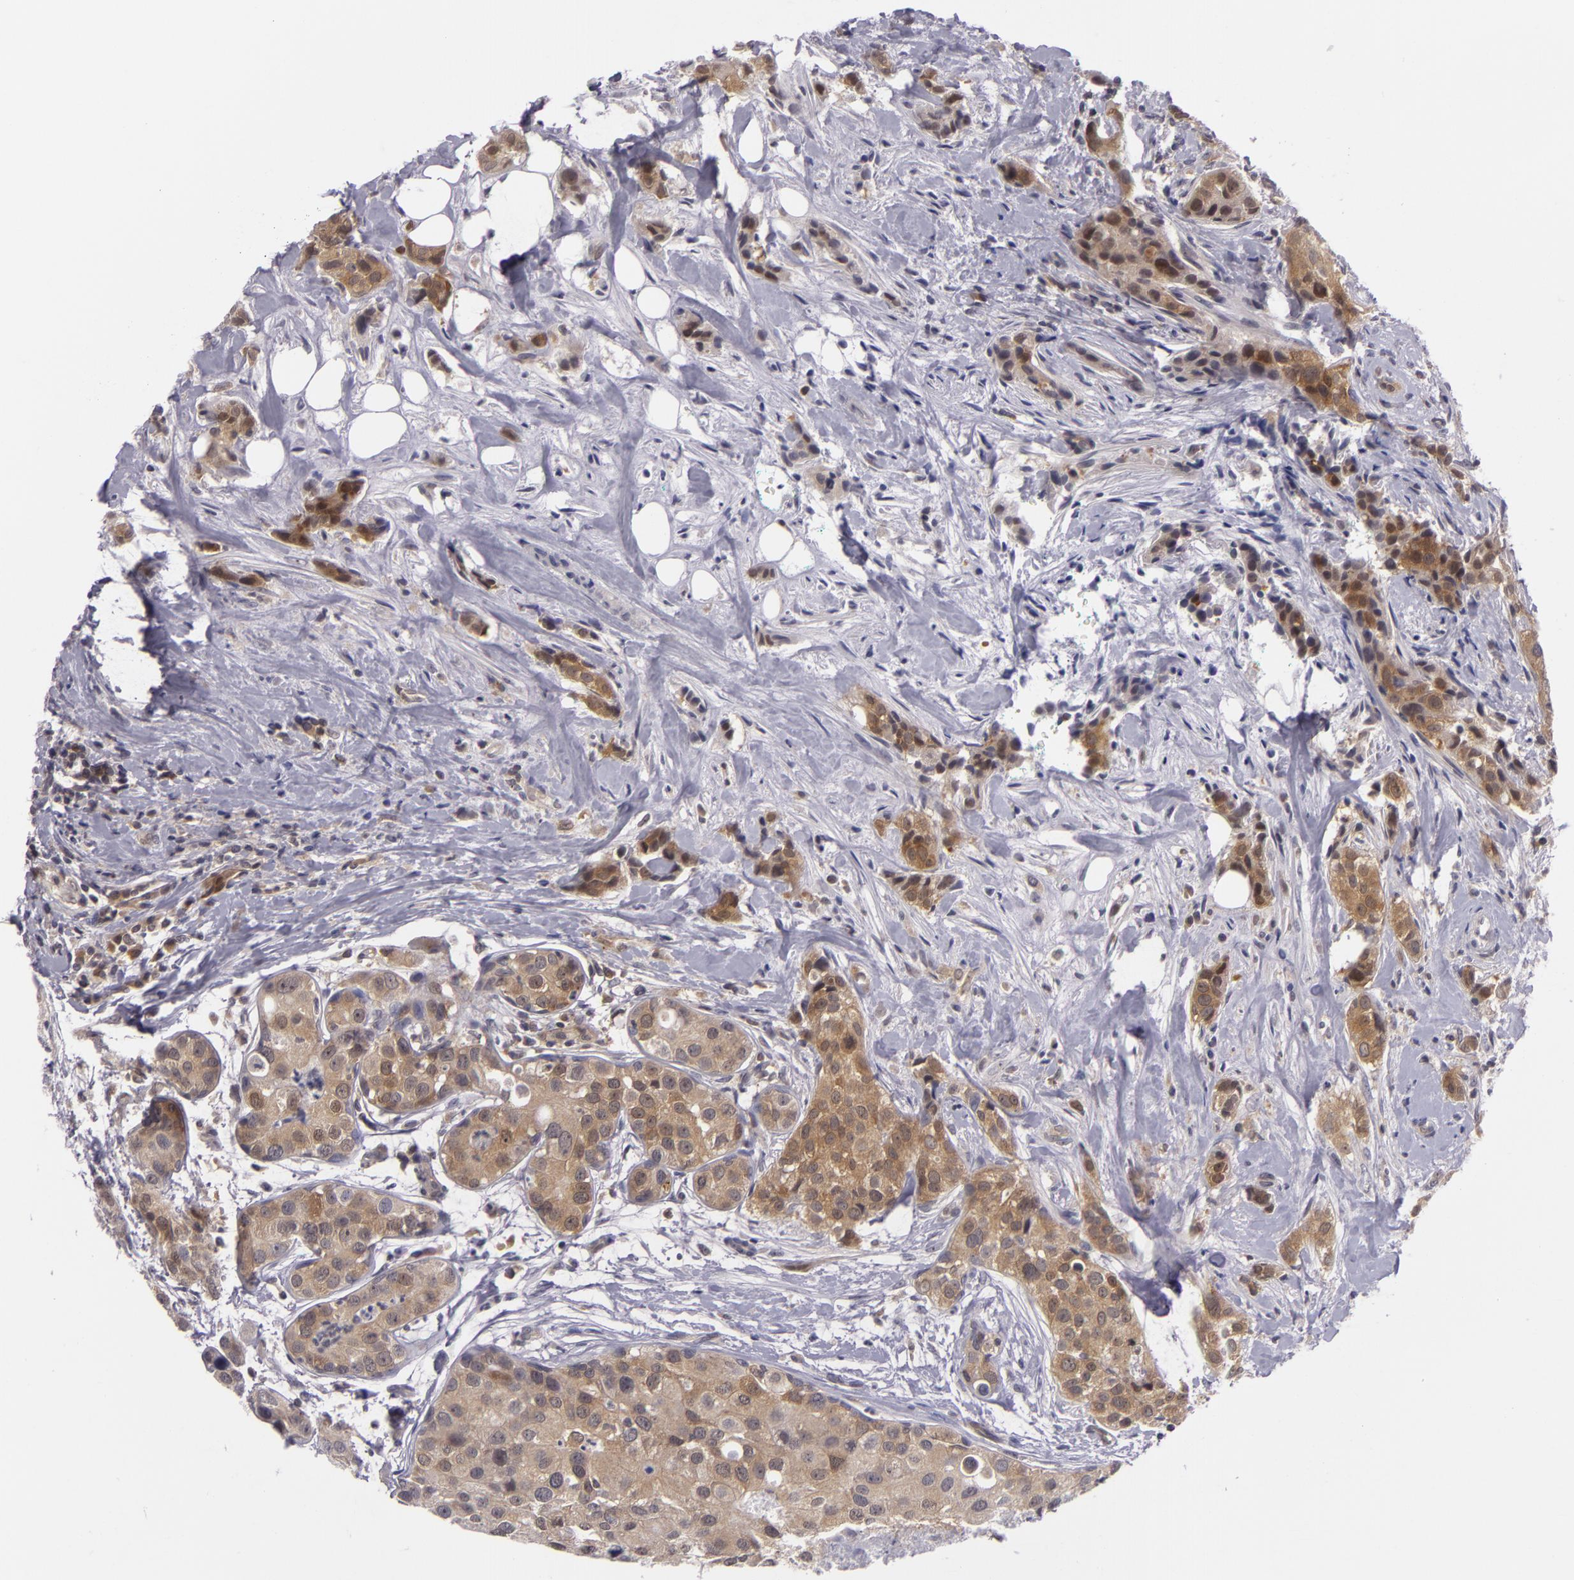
{"staining": {"intensity": "moderate", "quantity": ">75%", "location": "cytoplasmic/membranous"}, "tissue": "breast cancer", "cell_type": "Tumor cells", "image_type": "cancer", "snomed": [{"axis": "morphology", "description": "Duct carcinoma"}, {"axis": "topography", "description": "Breast"}], "caption": "Protein expression analysis of human breast cancer (infiltrating ductal carcinoma) reveals moderate cytoplasmic/membranous positivity in approximately >75% of tumor cells. The protein of interest is stained brown, and the nuclei are stained in blue (DAB IHC with brightfield microscopy, high magnification).", "gene": "BCL10", "patient": {"sex": "female", "age": 45}}